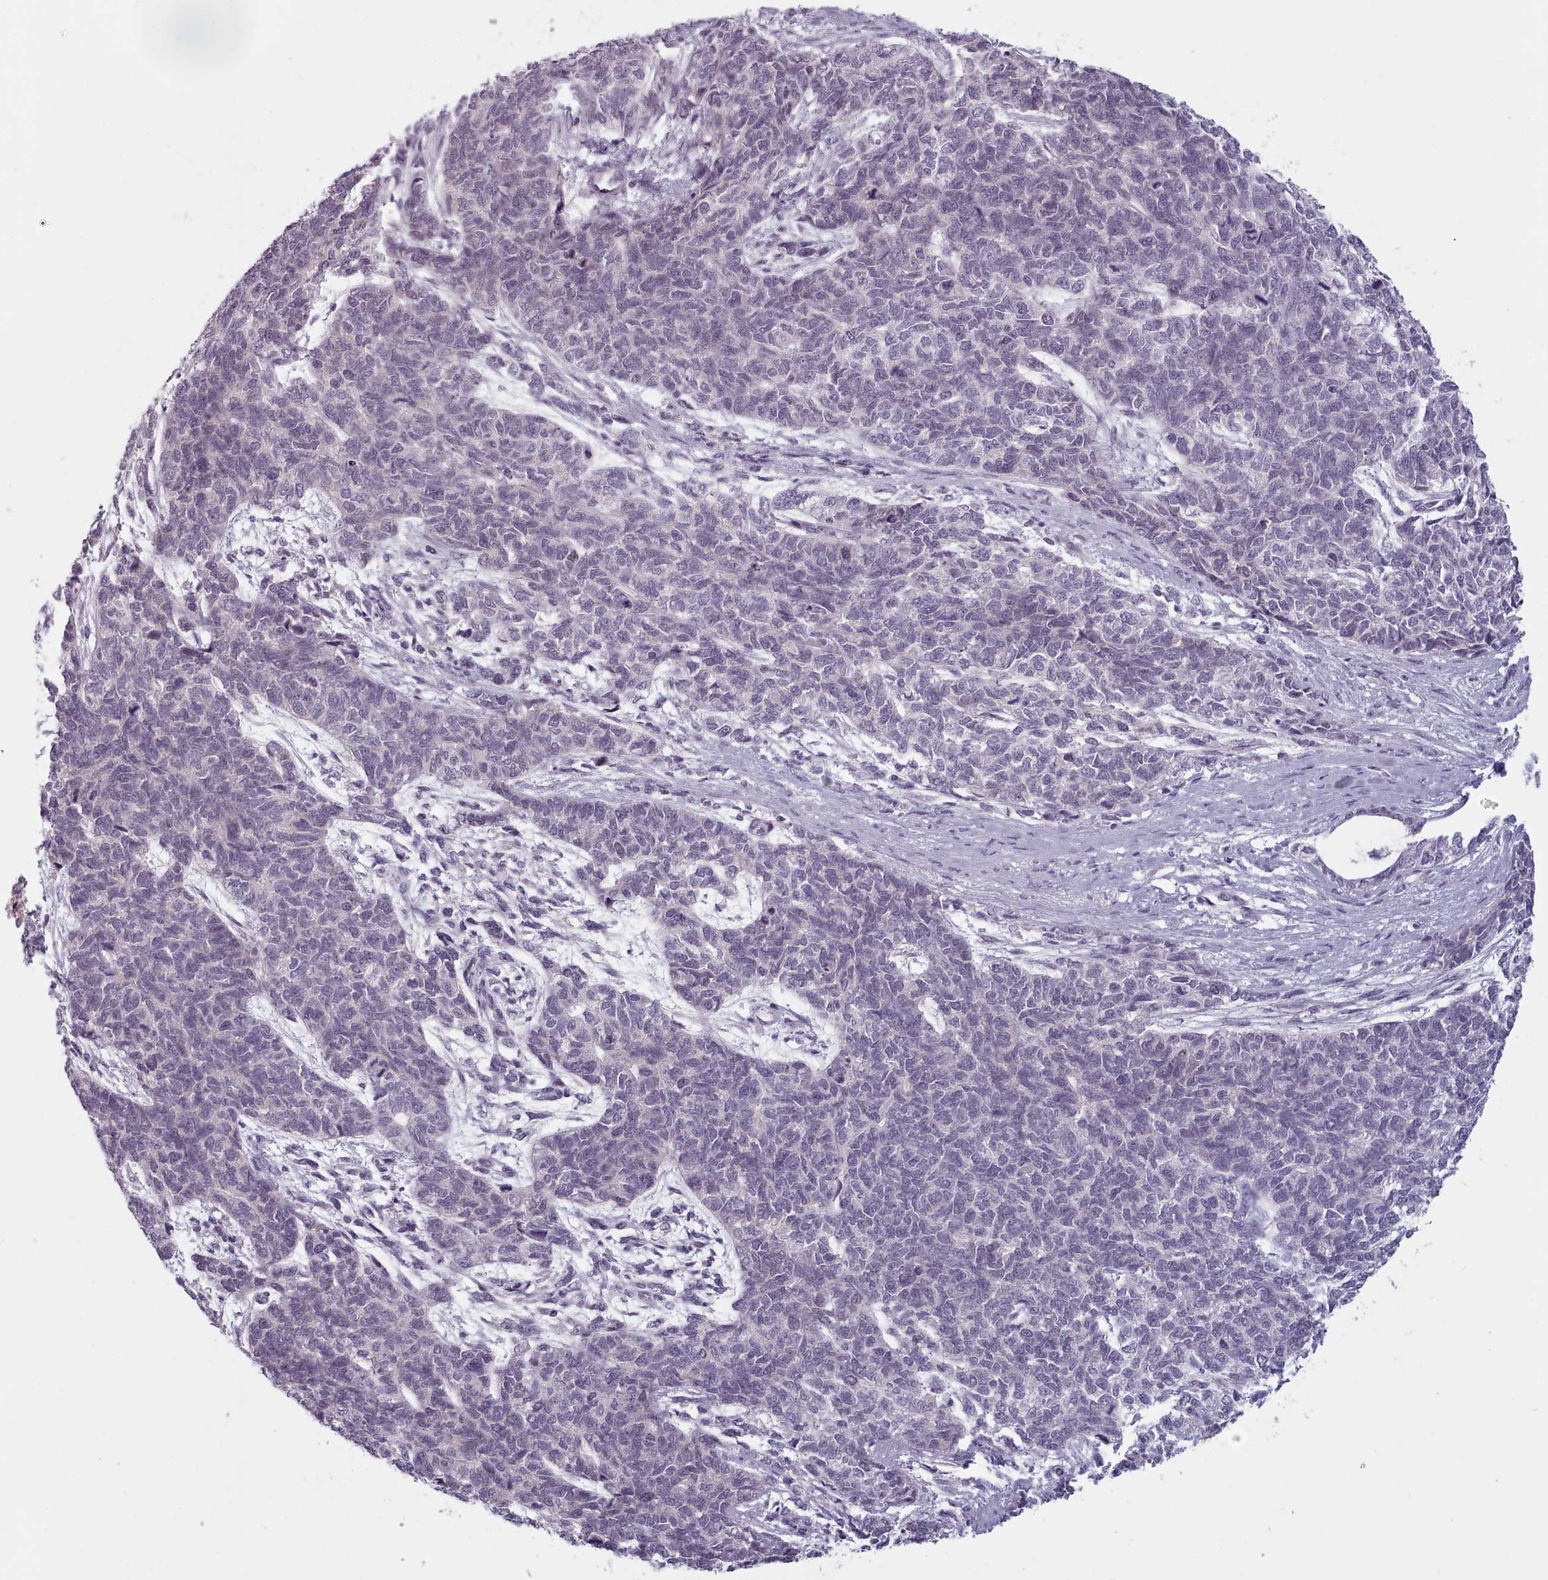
{"staining": {"intensity": "negative", "quantity": "none", "location": "none"}, "tissue": "cervical cancer", "cell_type": "Tumor cells", "image_type": "cancer", "snomed": [{"axis": "morphology", "description": "Squamous cell carcinoma, NOS"}, {"axis": "topography", "description": "Cervix"}], "caption": "Image shows no significant protein expression in tumor cells of cervical cancer. Brightfield microscopy of immunohistochemistry (IHC) stained with DAB (brown) and hematoxylin (blue), captured at high magnification.", "gene": "PBX4", "patient": {"sex": "female", "age": 63}}